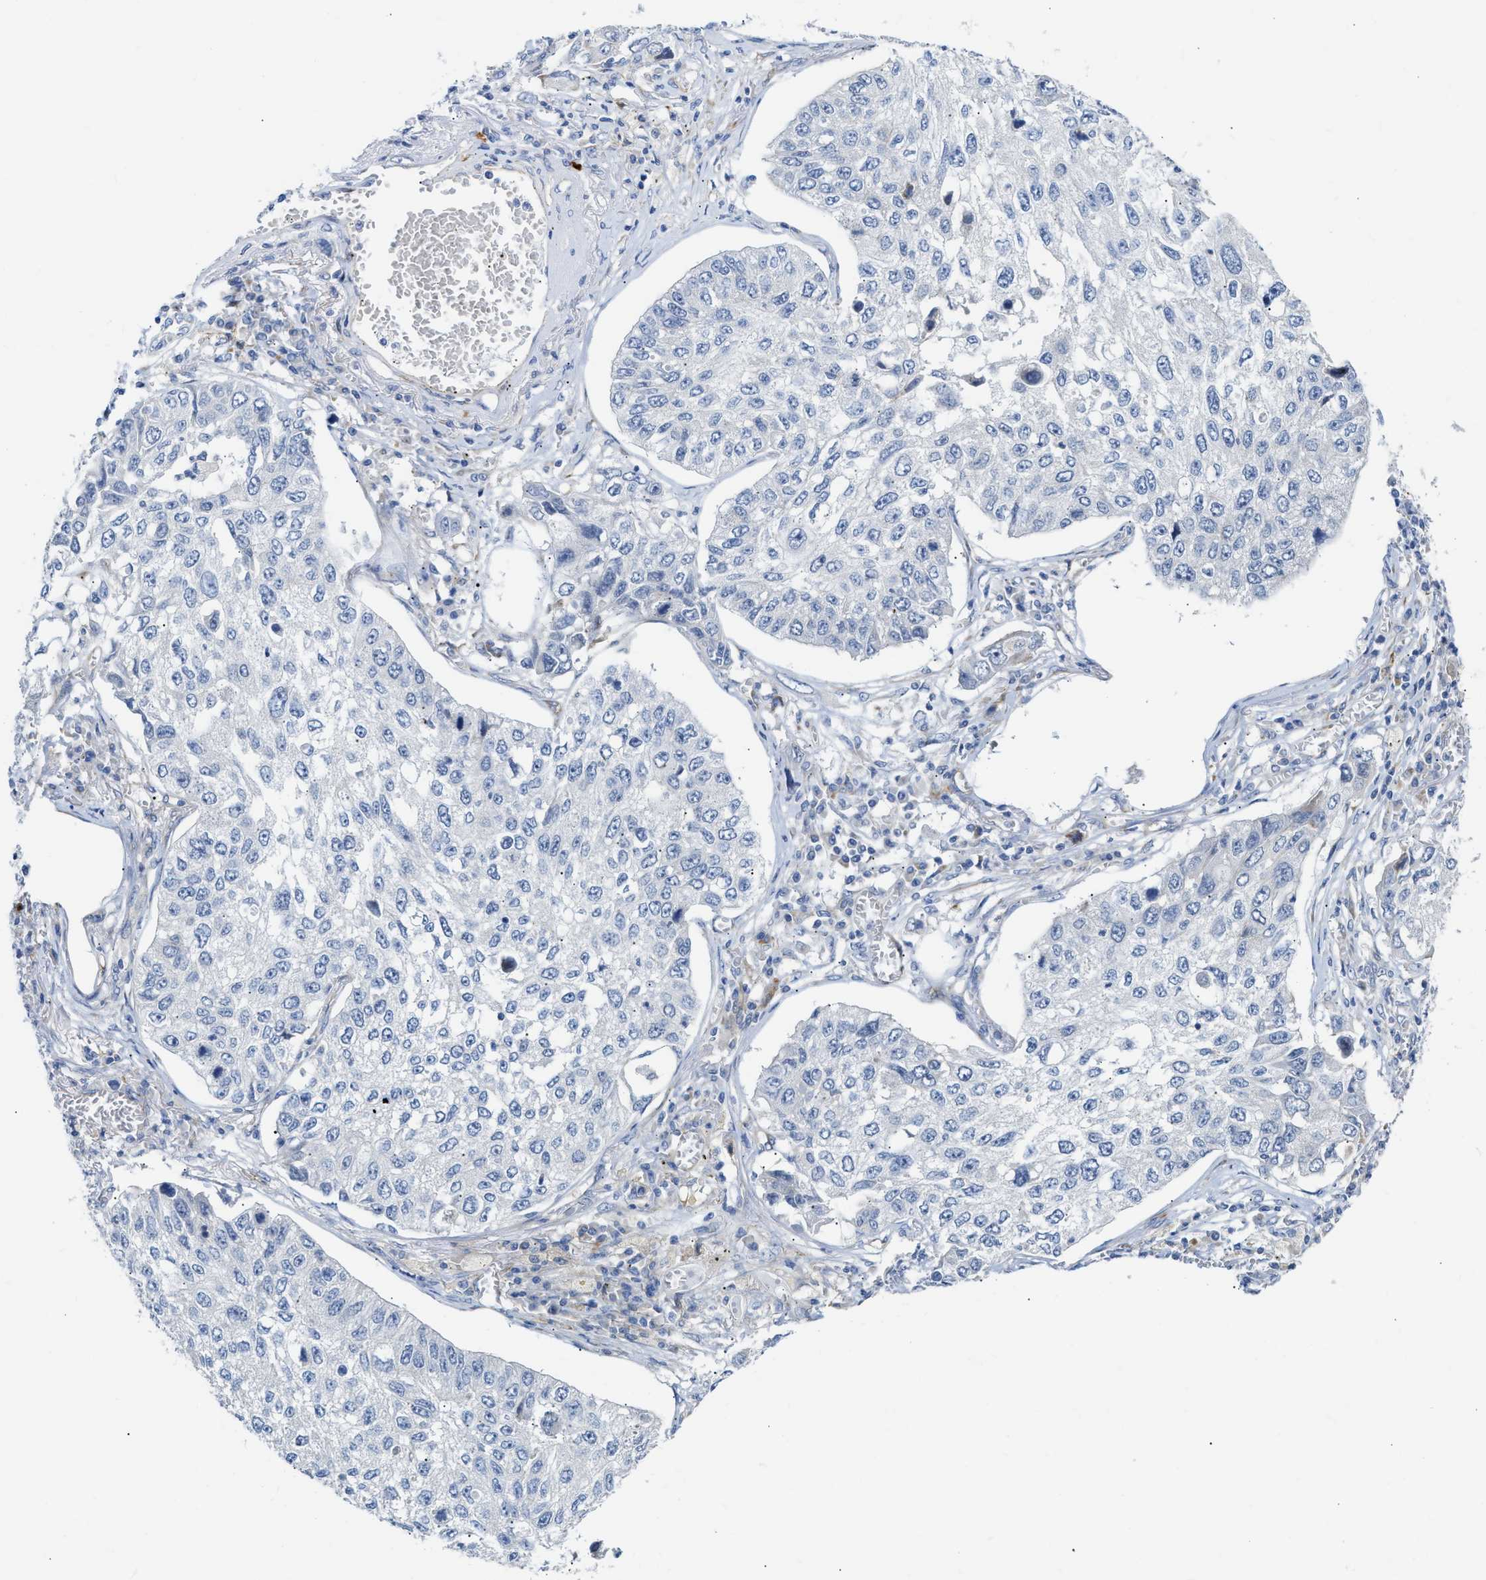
{"staining": {"intensity": "negative", "quantity": "none", "location": "none"}, "tissue": "lung cancer", "cell_type": "Tumor cells", "image_type": "cancer", "snomed": [{"axis": "morphology", "description": "Squamous cell carcinoma, NOS"}, {"axis": "topography", "description": "Lung"}], "caption": "The image exhibits no staining of tumor cells in squamous cell carcinoma (lung).", "gene": "FHL1", "patient": {"sex": "male", "age": 71}}